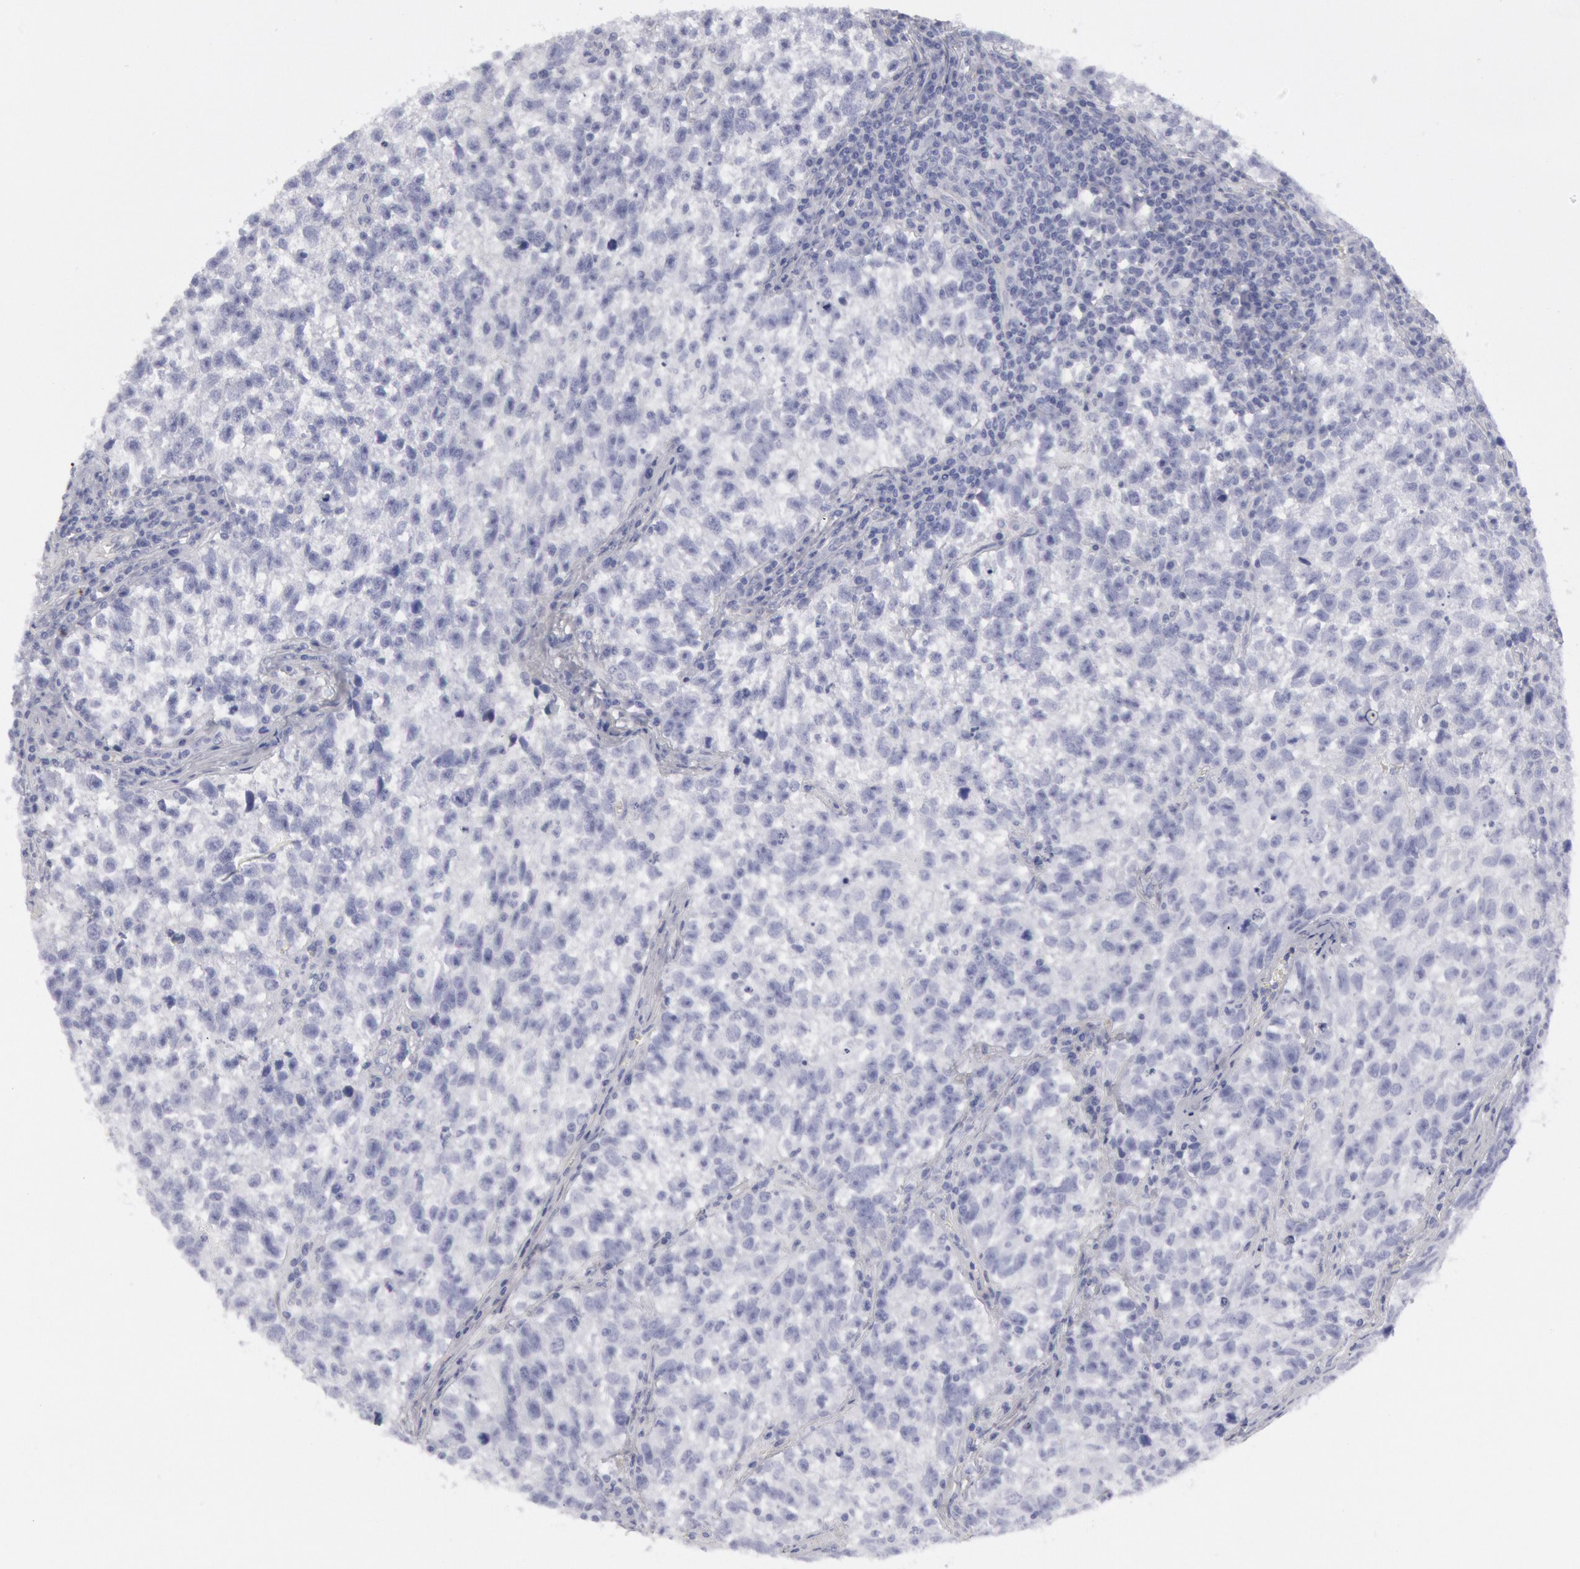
{"staining": {"intensity": "negative", "quantity": "none", "location": "none"}, "tissue": "testis cancer", "cell_type": "Tumor cells", "image_type": "cancer", "snomed": [{"axis": "morphology", "description": "Seminoma, NOS"}, {"axis": "topography", "description": "Testis"}], "caption": "Tumor cells show no significant protein expression in testis cancer.", "gene": "FHL1", "patient": {"sex": "male", "age": 38}}